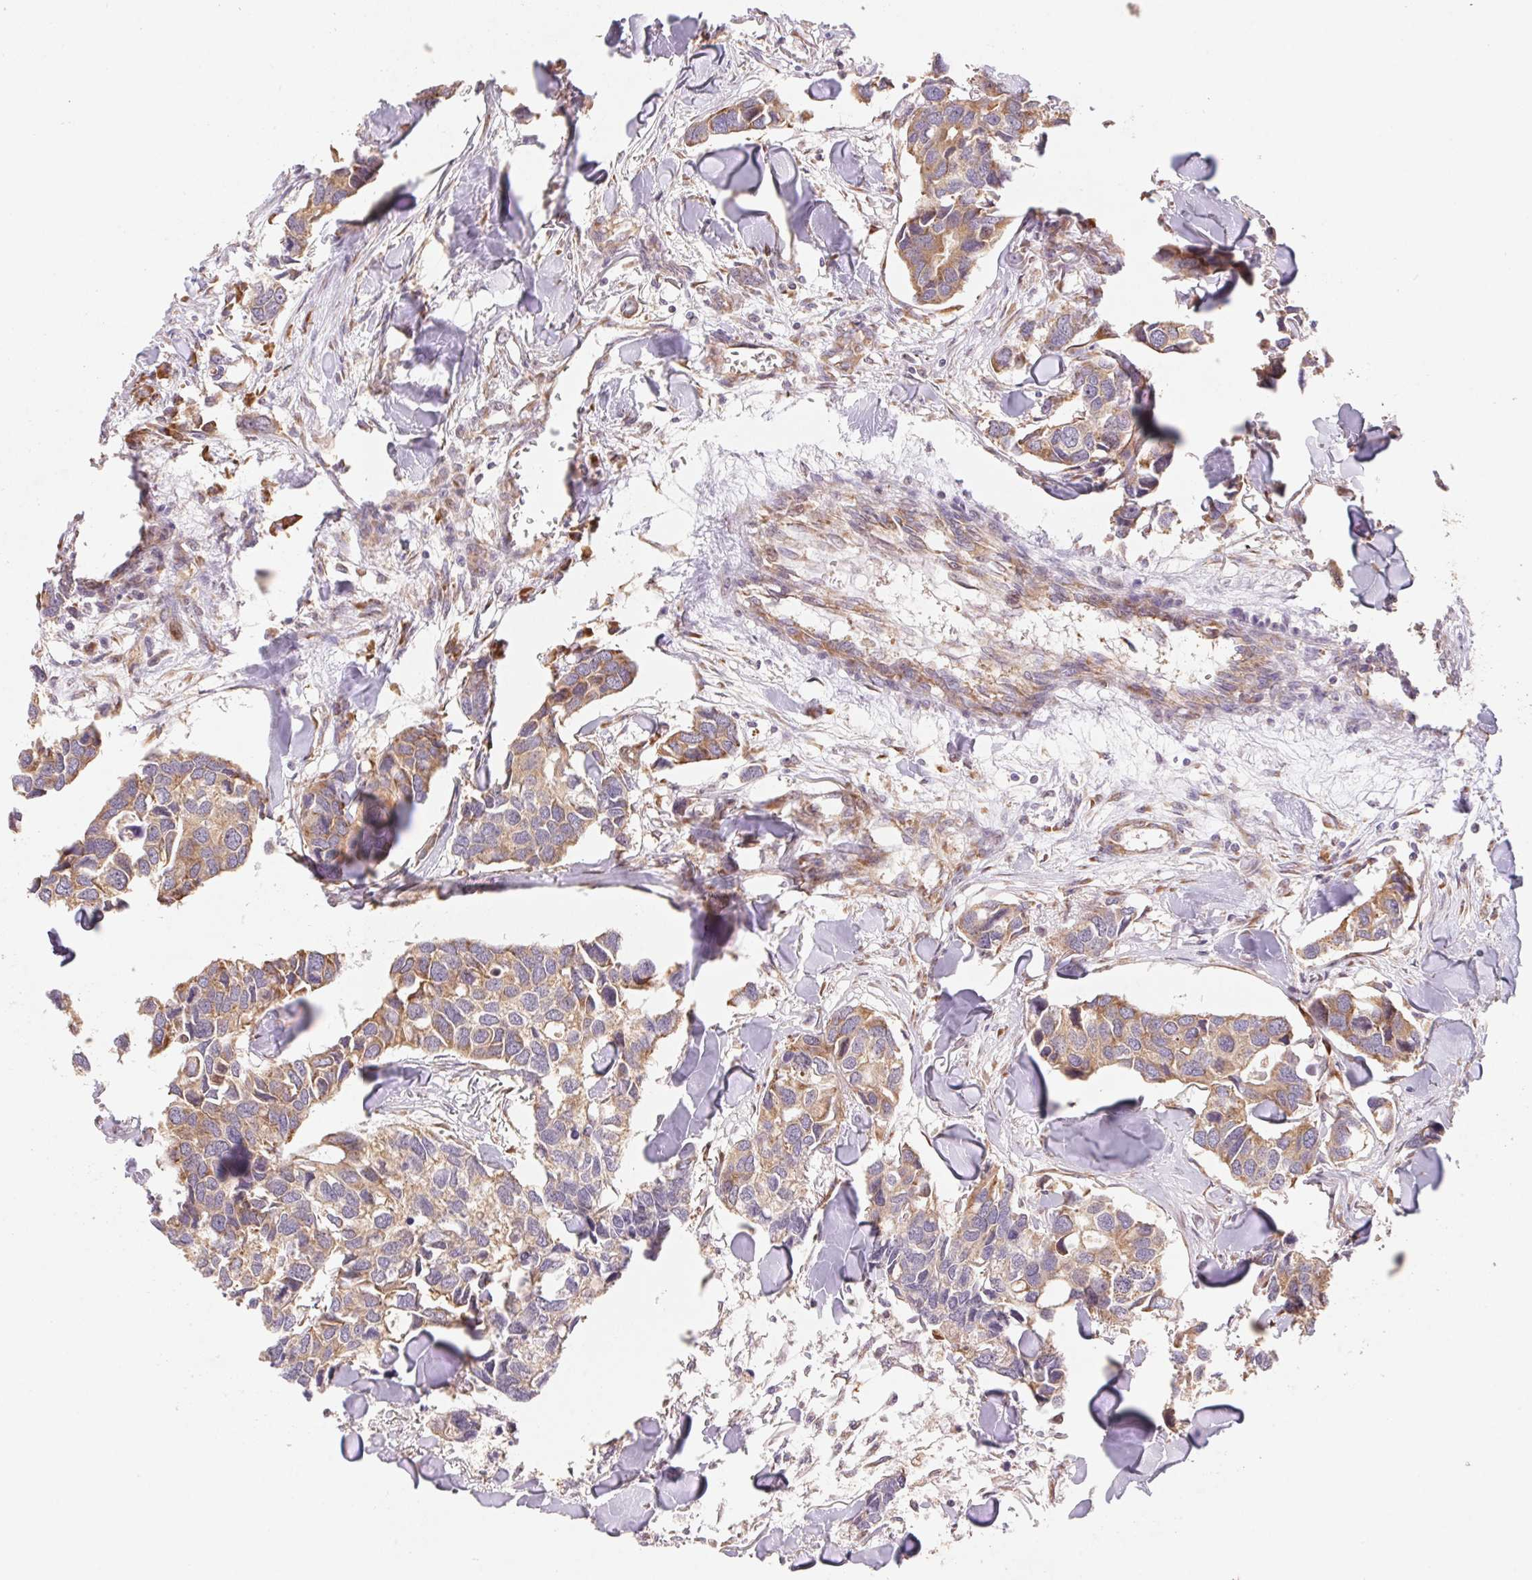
{"staining": {"intensity": "weak", "quantity": ">75%", "location": "cytoplasmic/membranous"}, "tissue": "breast cancer", "cell_type": "Tumor cells", "image_type": "cancer", "snomed": [{"axis": "morphology", "description": "Duct carcinoma"}, {"axis": "topography", "description": "Breast"}], "caption": "Protein staining of invasive ductal carcinoma (breast) tissue displays weak cytoplasmic/membranous expression in about >75% of tumor cells. (DAB = brown stain, brightfield microscopy at high magnification).", "gene": "RPL27A", "patient": {"sex": "female", "age": 83}}